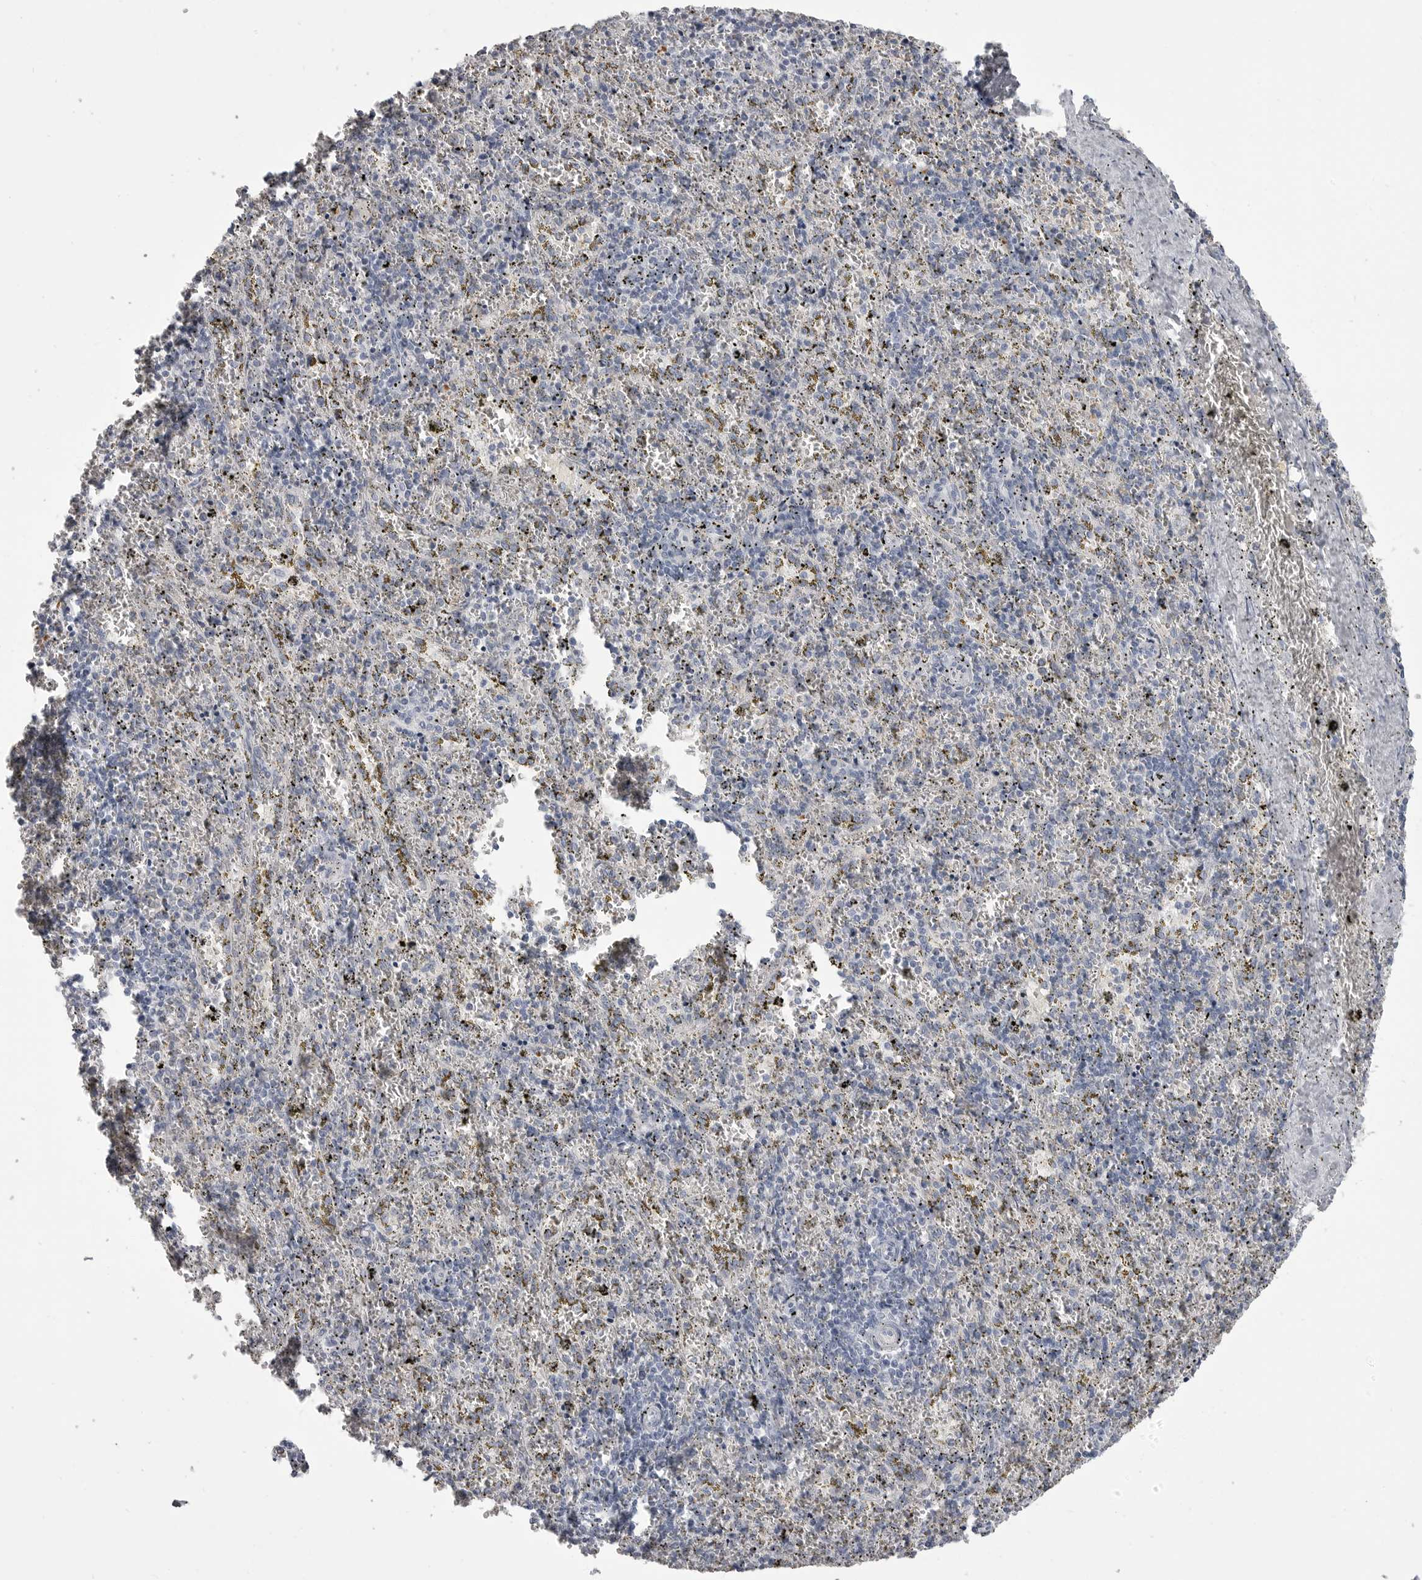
{"staining": {"intensity": "negative", "quantity": "none", "location": "none"}, "tissue": "spleen", "cell_type": "Cells in red pulp", "image_type": "normal", "snomed": [{"axis": "morphology", "description": "Normal tissue, NOS"}, {"axis": "topography", "description": "Spleen"}], "caption": "This image is of benign spleen stained with immunohistochemistry (IHC) to label a protein in brown with the nuclei are counter-stained blue. There is no staining in cells in red pulp.", "gene": "TIMP1", "patient": {"sex": "male", "age": 11}}